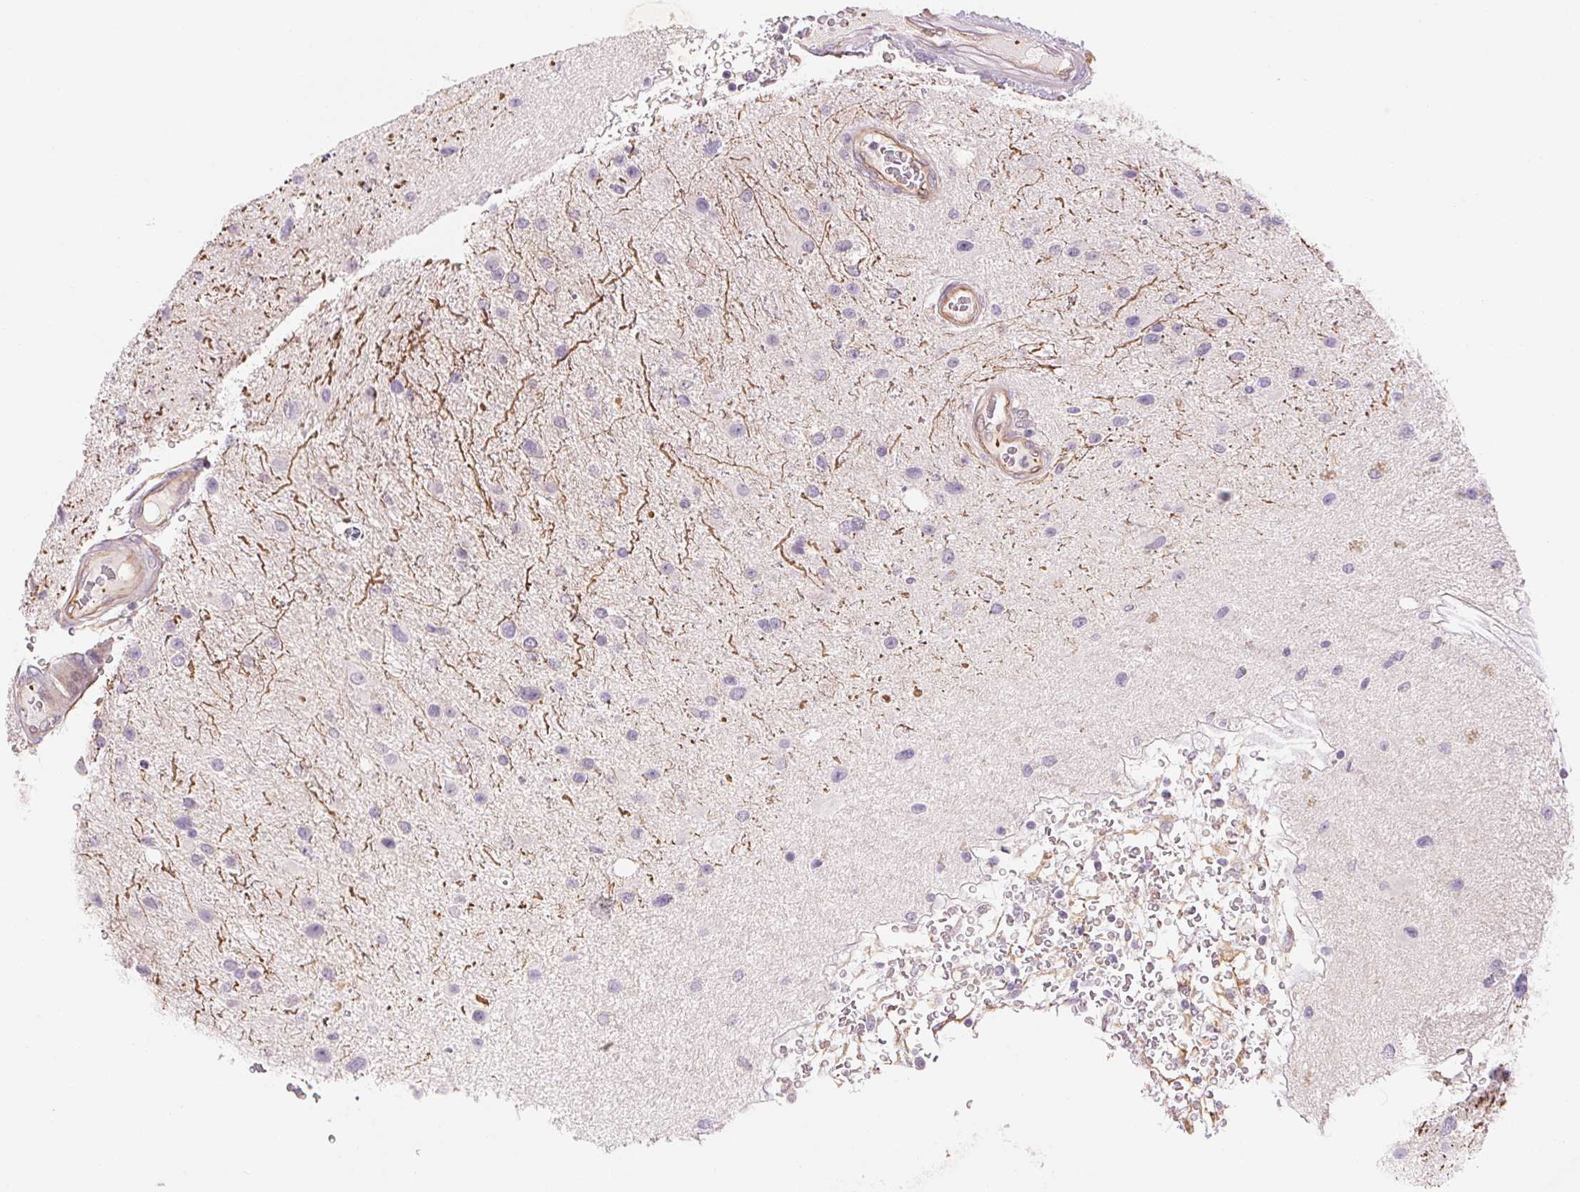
{"staining": {"intensity": "negative", "quantity": "none", "location": "none"}, "tissue": "glioma", "cell_type": "Tumor cells", "image_type": "cancer", "snomed": [{"axis": "morphology", "description": "Glioma, malignant, Low grade"}, {"axis": "topography", "description": "Brain"}], "caption": "Malignant glioma (low-grade) was stained to show a protein in brown. There is no significant positivity in tumor cells. The staining was performed using DAB to visualize the protein expression in brown, while the nuclei were stained in blue with hematoxylin (Magnification: 20x).", "gene": "ANKRD13B", "patient": {"sex": "female", "age": 32}}